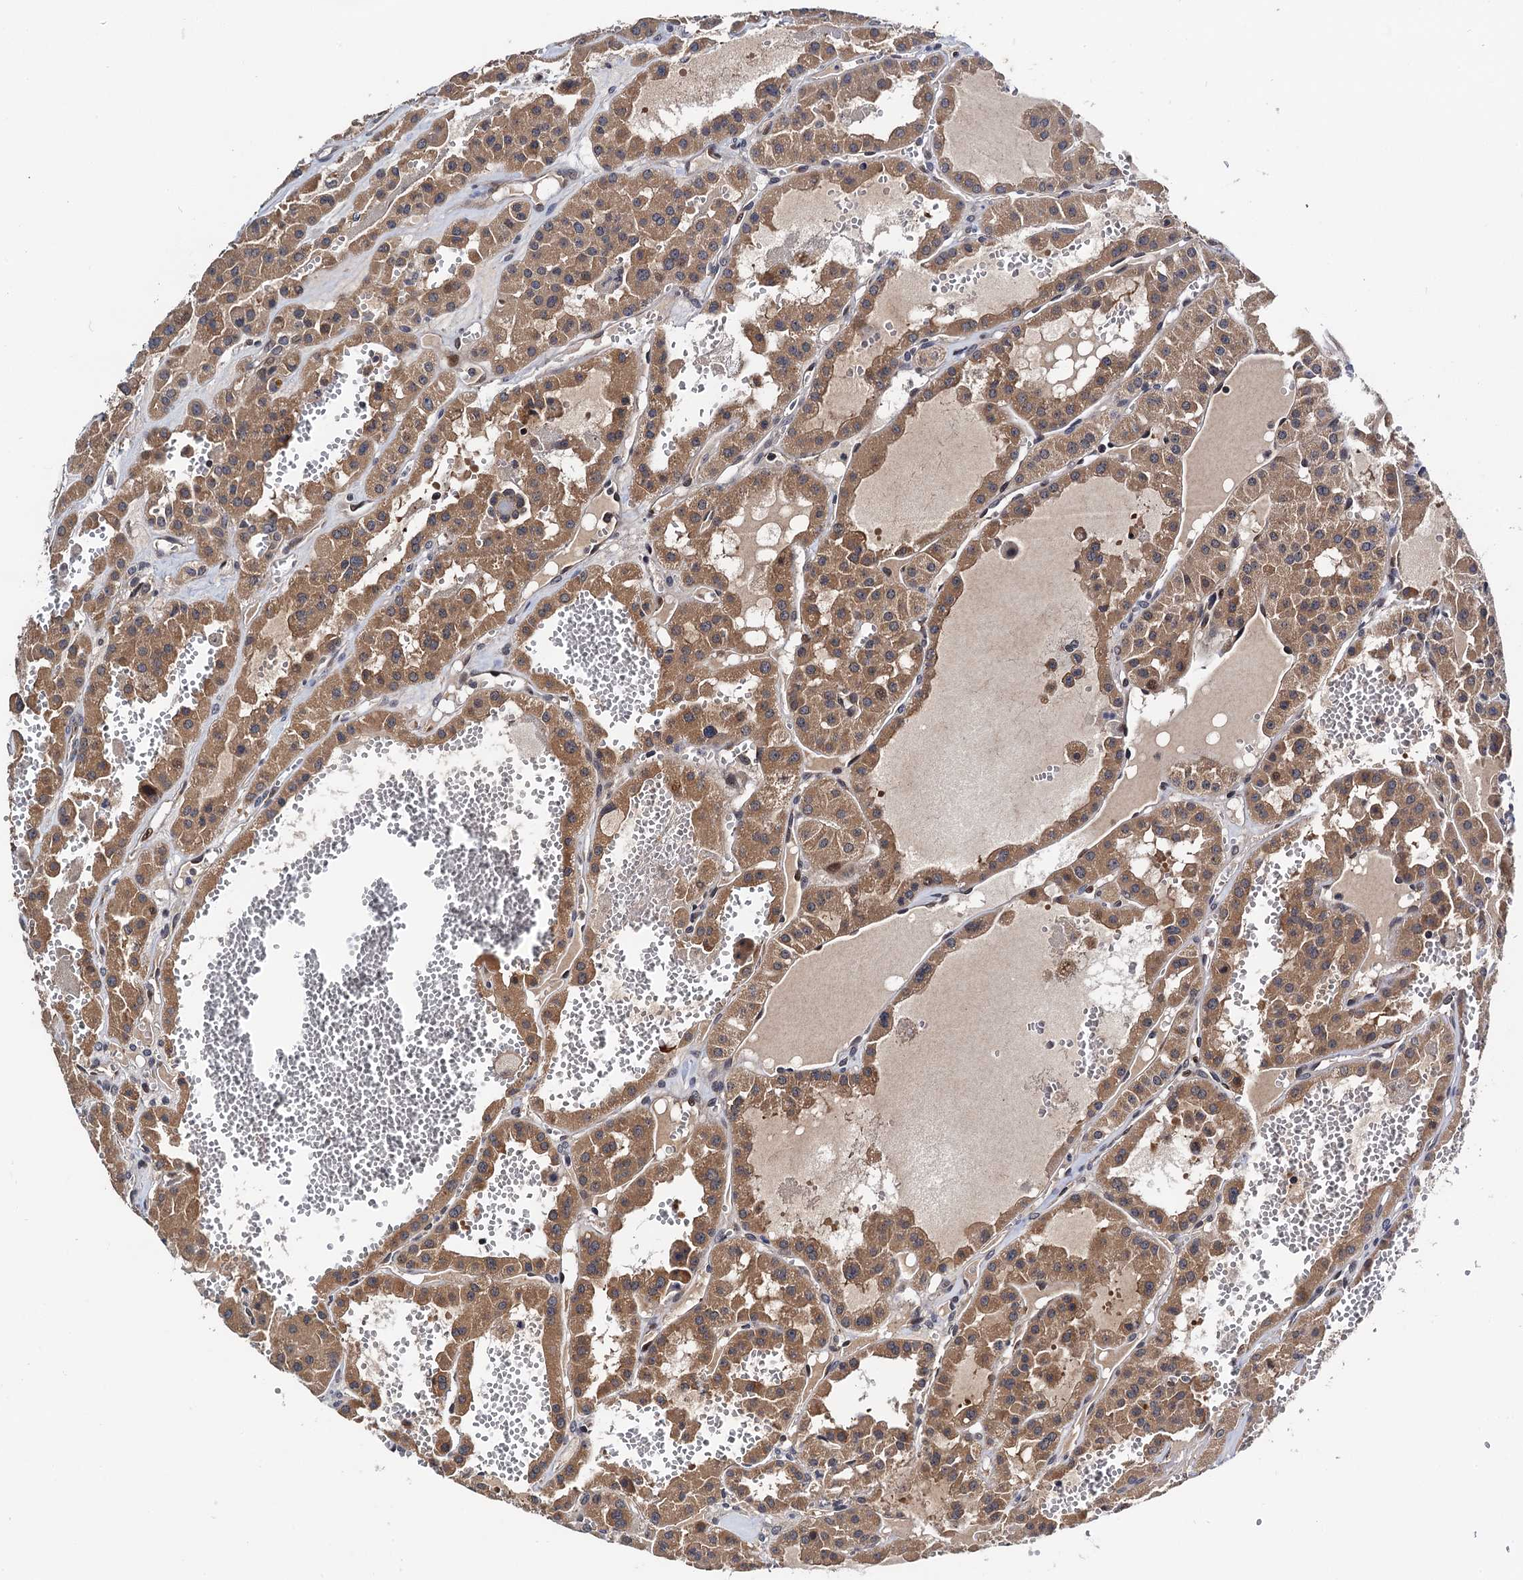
{"staining": {"intensity": "moderate", "quantity": ">75%", "location": "cytoplasmic/membranous"}, "tissue": "renal cancer", "cell_type": "Tumor cells", "image_type": "cancer", "snomed": [{"axis": "morphology", "description": "Carcinoma, NOS"}, {"axis": "topography", "description": "Kidney"}], "caption": "Protein expression analysis of renal cancer (carcinoma) reveals moderate cytoplasmic/membranous positivity in about >75% of tumor cells. (DAB (3,3'-diaminobenzidine) IHC with brightfield microscopy, high magnification).", "gene": "NAA16", "patient": {"sex": "female", "age": 75}}